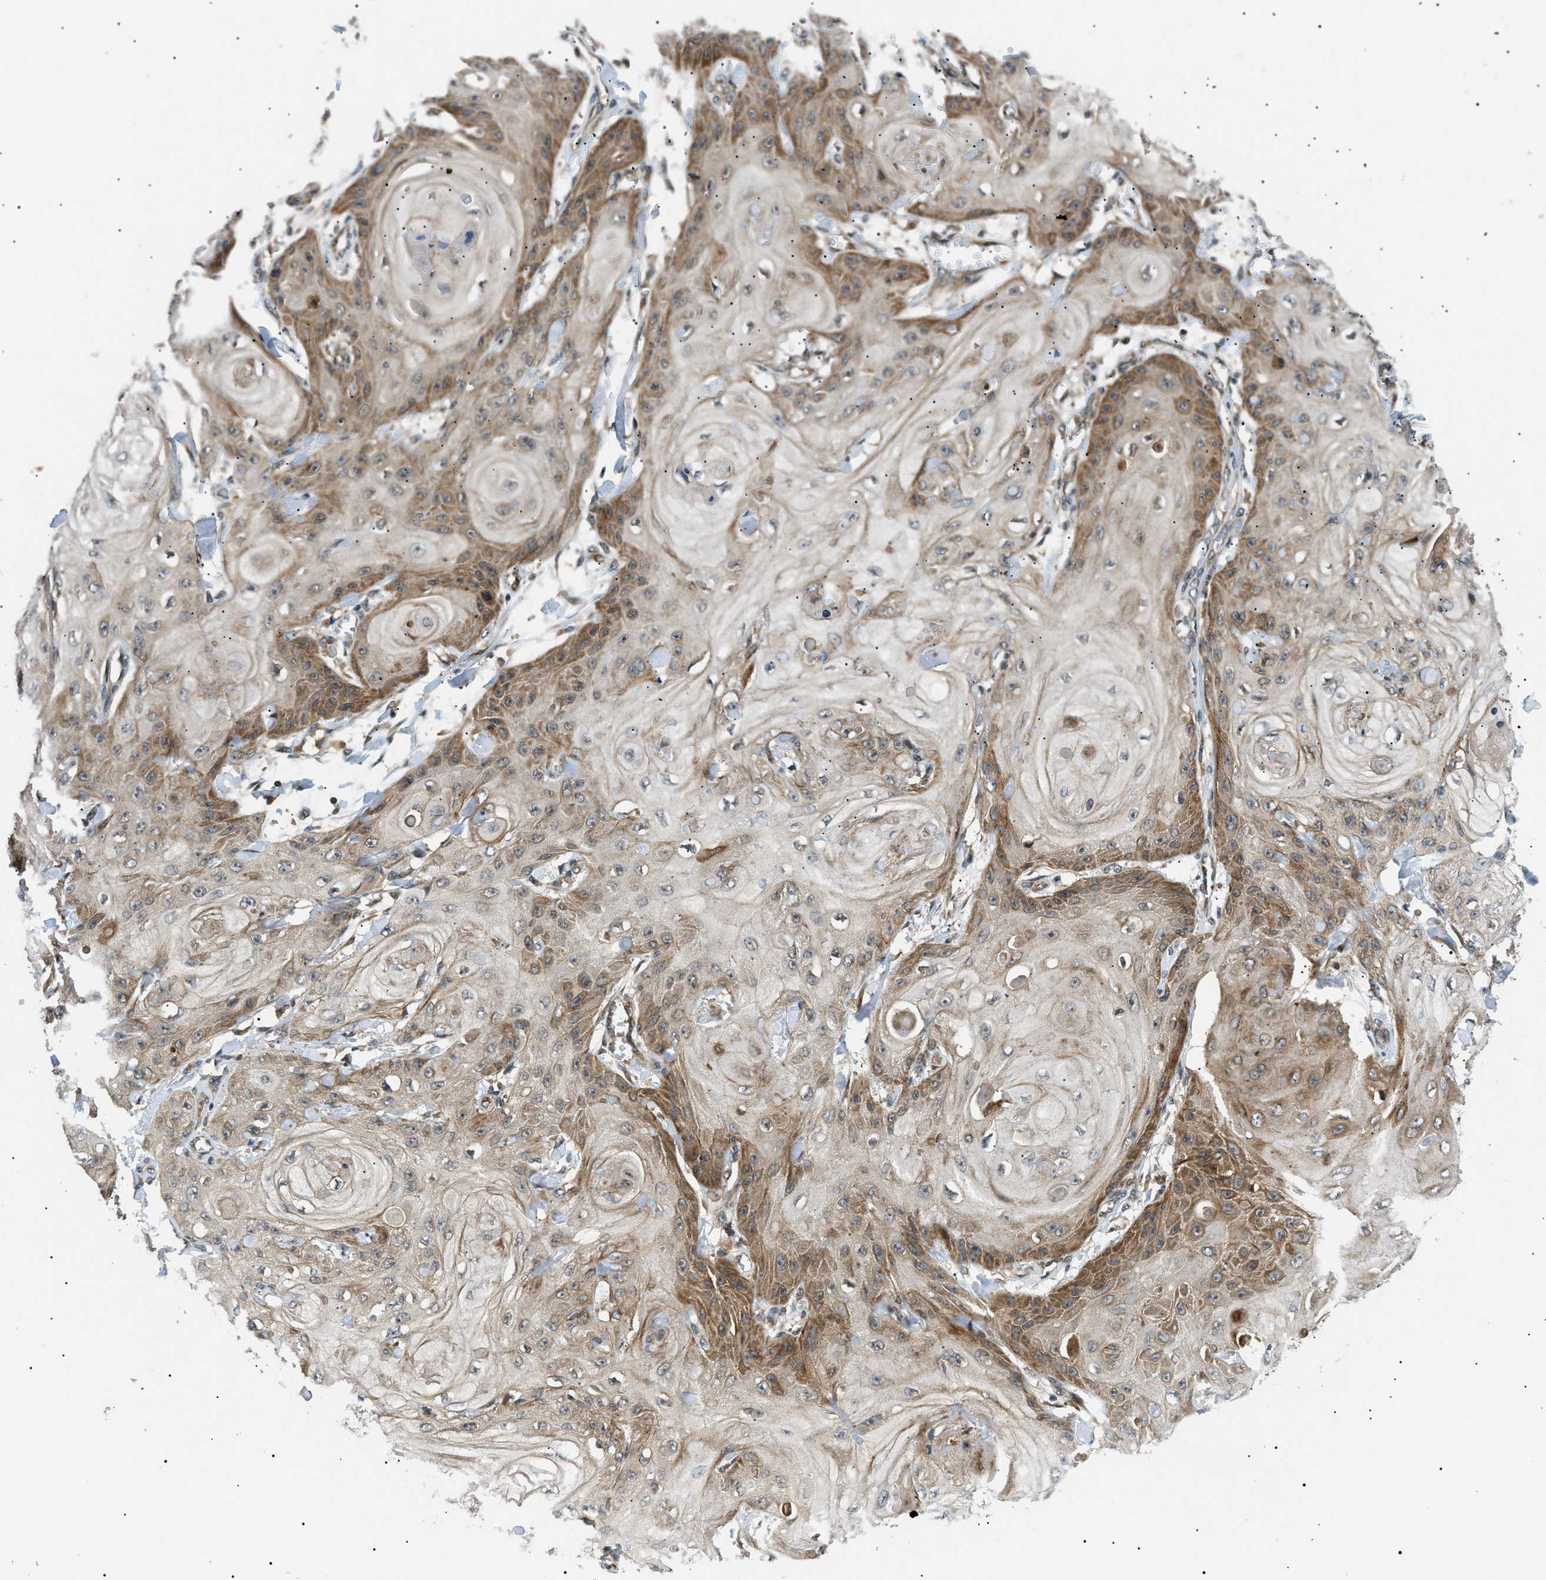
{"staining": {"intensity": "moderate", "quantity": "25%-75%", "location": "cytoplasmic/membranous"}, "tissue": "skin cancer", "cell_type": "Tumor cells", "image_type": "cancer", "snomed": [{"axis": "morphology", "description": "Squamous cell carcinoma, NOS"}, {"axis": "topography", "description": "Skin"}], "caption": "This histopathology image reveals skin squamous cell carcinoma stained with immunohistochemistry (IHC) to label a protein in brown. The cytoplasmic/membranous of tumor cells show moderate positivity for the protein. Nuclei are counter-stained blue.", "gene": "ATP6AP1", "patient": {"sex": "male", "age": 74}}